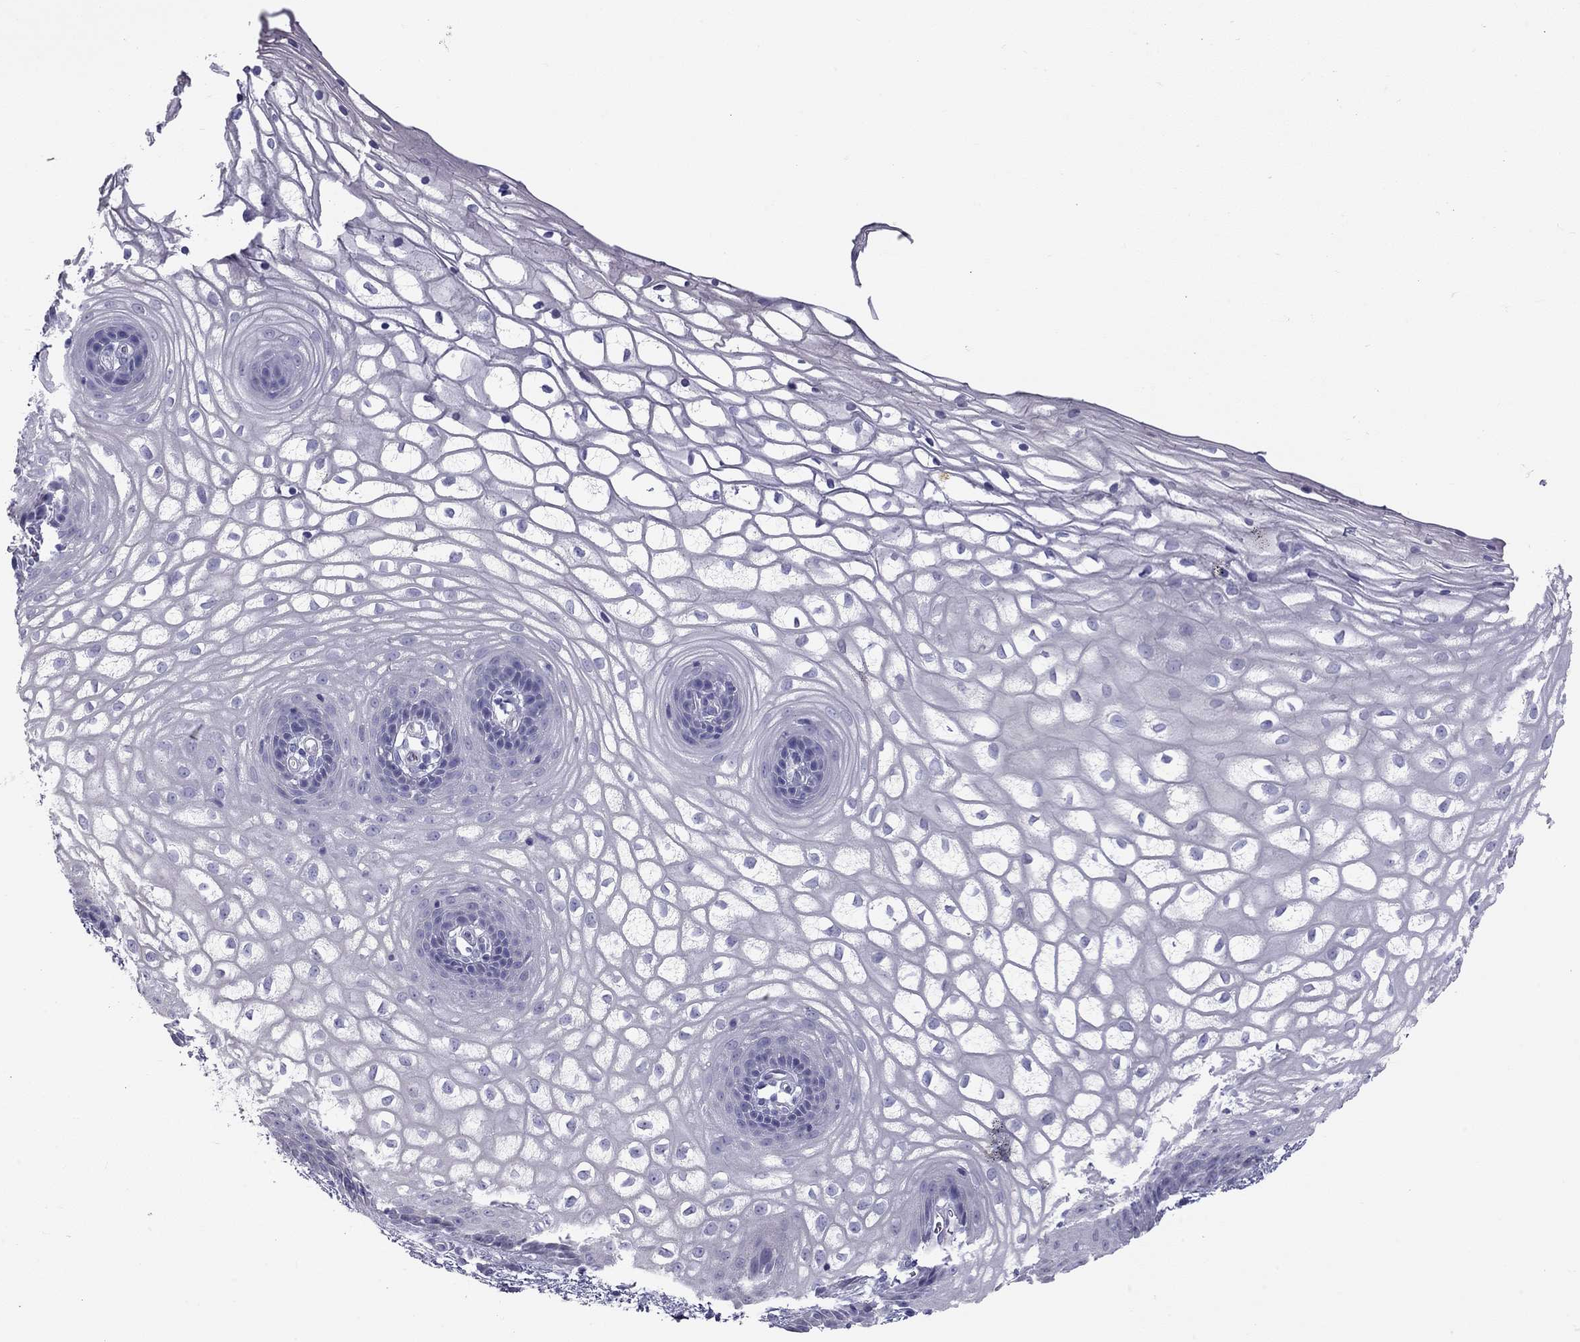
{"staining": {"intensity": "negative", "quantity": "none", "location": "none"}, "tissue": "vagina", "cell_type": "Squamous epithelial cells", "image_type": "normal", "snomed": [{"axis": "morphology", "description": "Normal tissue, NOS"}, {"axis": "topography", "description": "Vagina"}], "caption": "Immunohistochemistry micrograph of normal vagina: vagina stained with DAB (3,3'-diaminobenzidine) reveals no significant protein staining in squamous epithelial cells.", "gene": "TDRD6", "patient": {"sex": "female", "age": 34}}